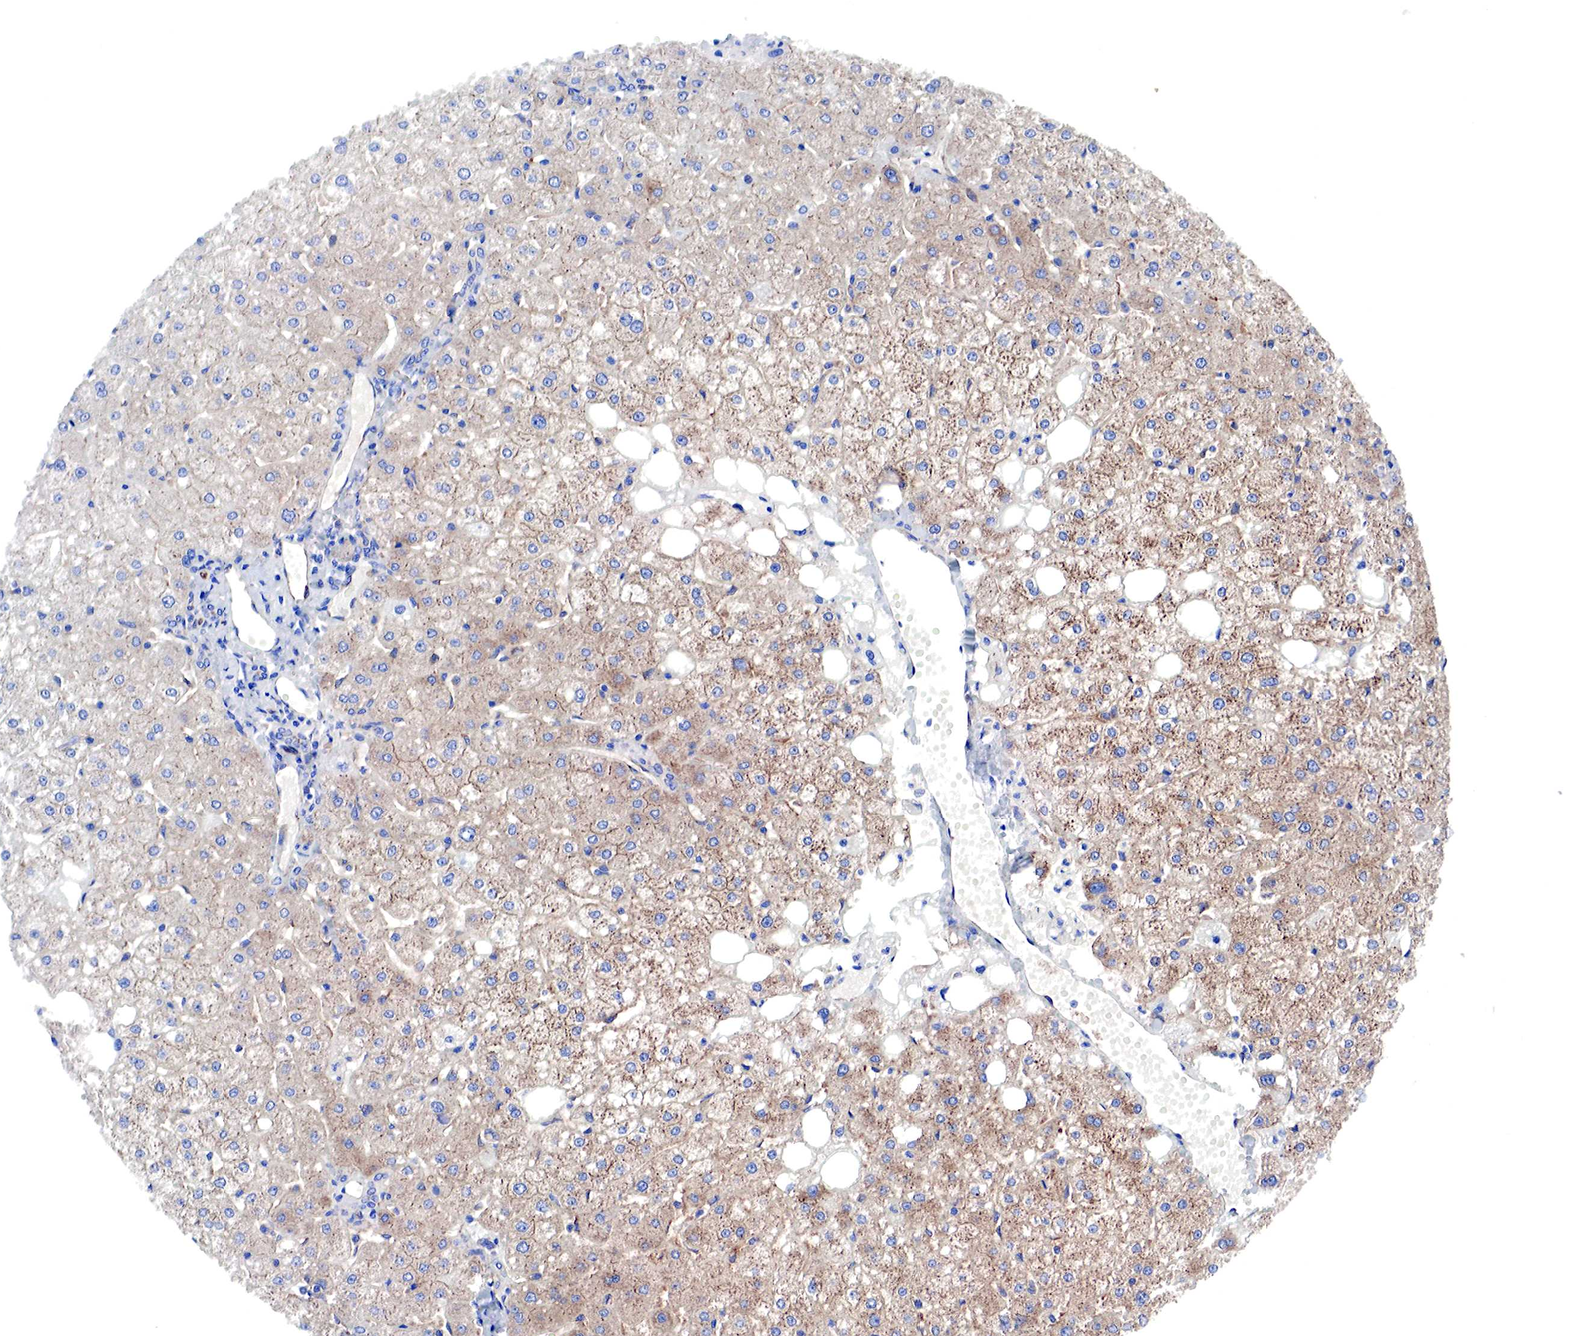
{"staining": {"intensity": "weak", "quantity": "<25%", "location": "cytoplasmic/membranous"}, "tissue": "liver", "cell_type": "Cholangiocytes", "image_type": "normal", "snomed": [{"axis": "morphology", "description": "Normal tissue, NOS"}, {"axis": "topography", "description": "Liver"}], "caption": "This is a image of immunohistochemistry (IHC) staining of benign liver, which shows no staining in cholangiocytes. (DAB immunohistochemistry with hematoxylin counter stain).", "gene": "MSN", "patient": {"sex": "male", "age": 35}}